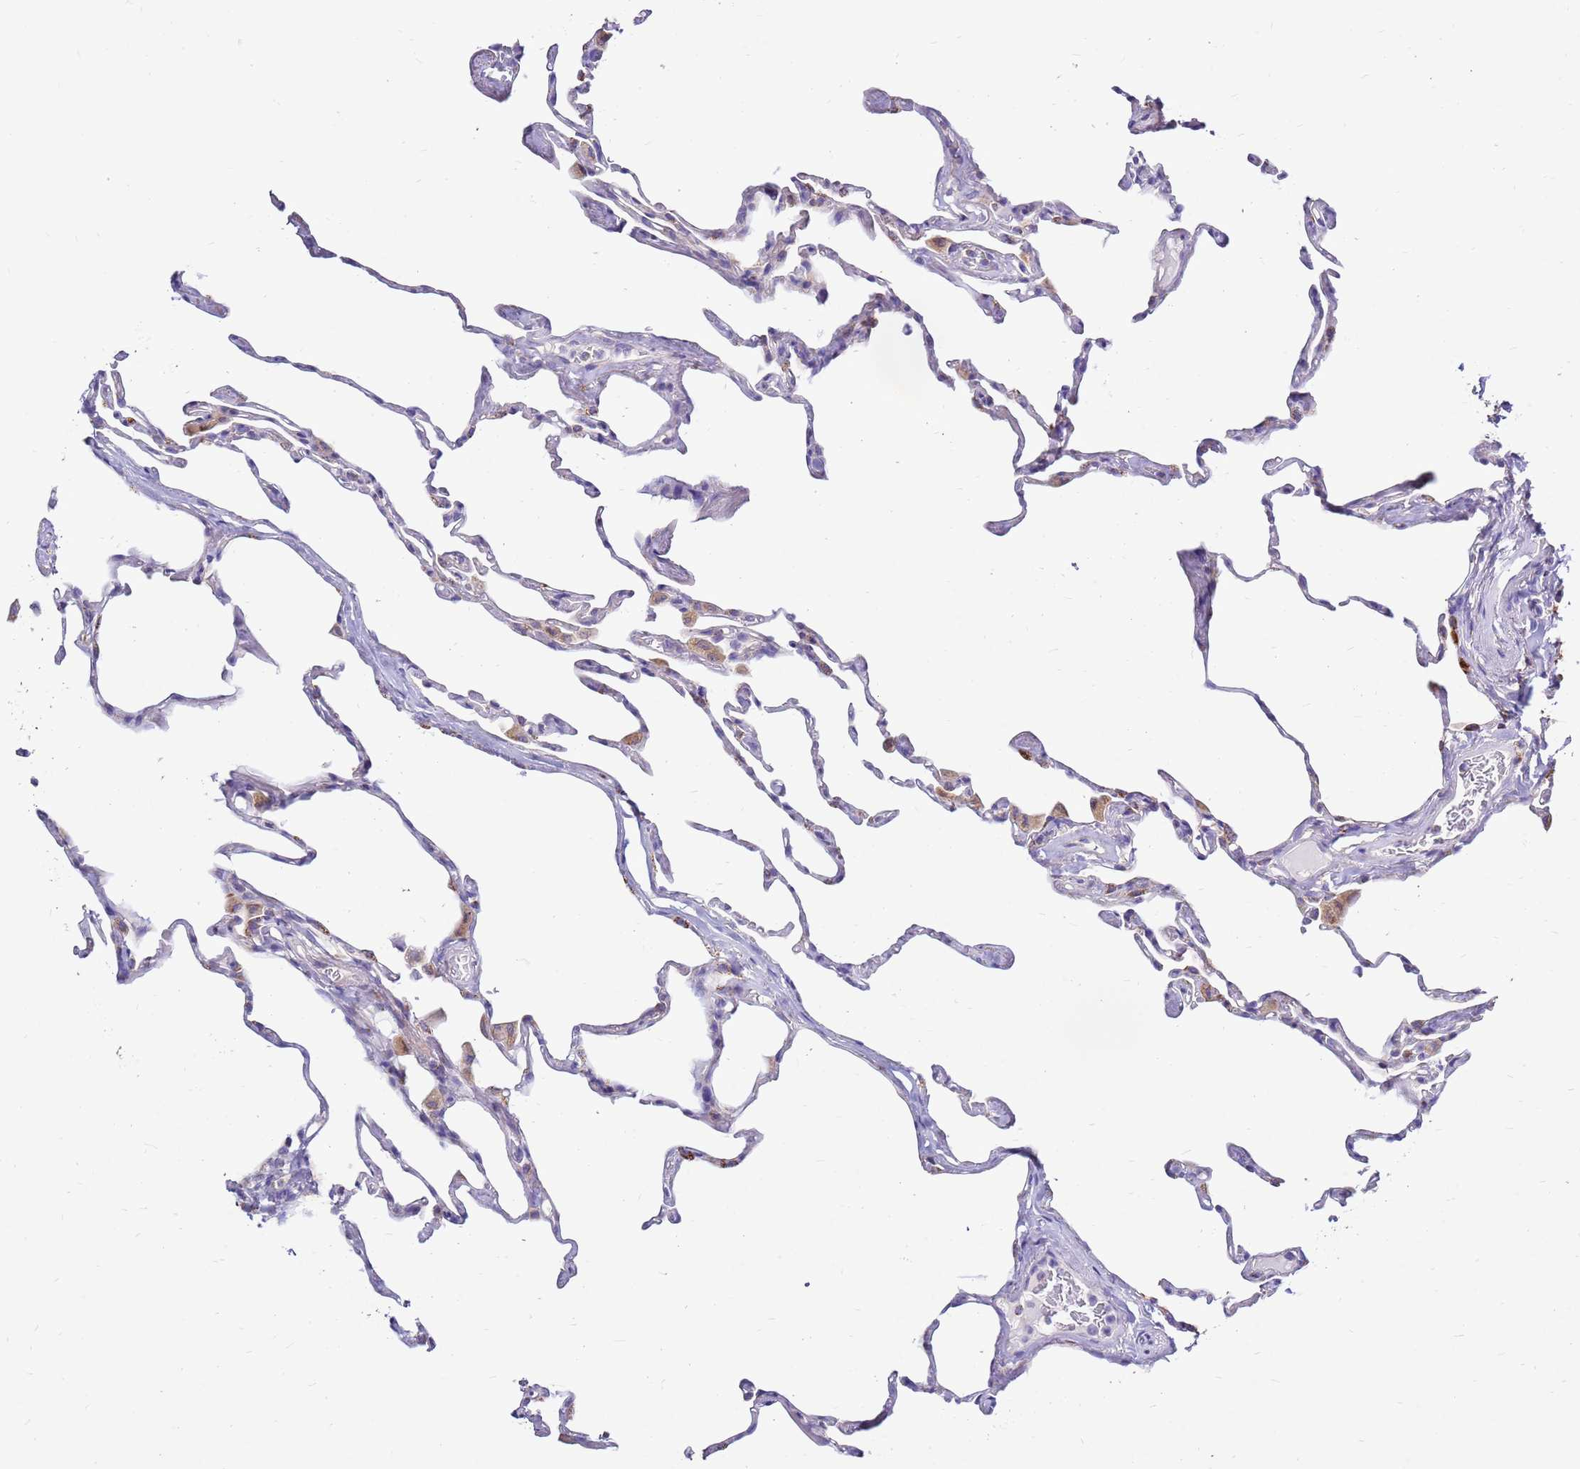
{"staining": {"intensity": "moderate", "quantity": "<25%", "location": "cytoplasmic/membranous"}, "tissue": "lung", "cell_type": "Alveolar cells", "image_type": "normal", "snomed": [{"axis": "morphology", "description": "Normal tissue, NOS"}, {"axis": "topography", "description": "Lung"}], "caption": "Protein staining of normal lung reveals moderate cytoplasmic/membranous expression in about <25% of alveolar cells.", "gene": "IGF1R", "patient": {"sex": "male", "age": 65}}